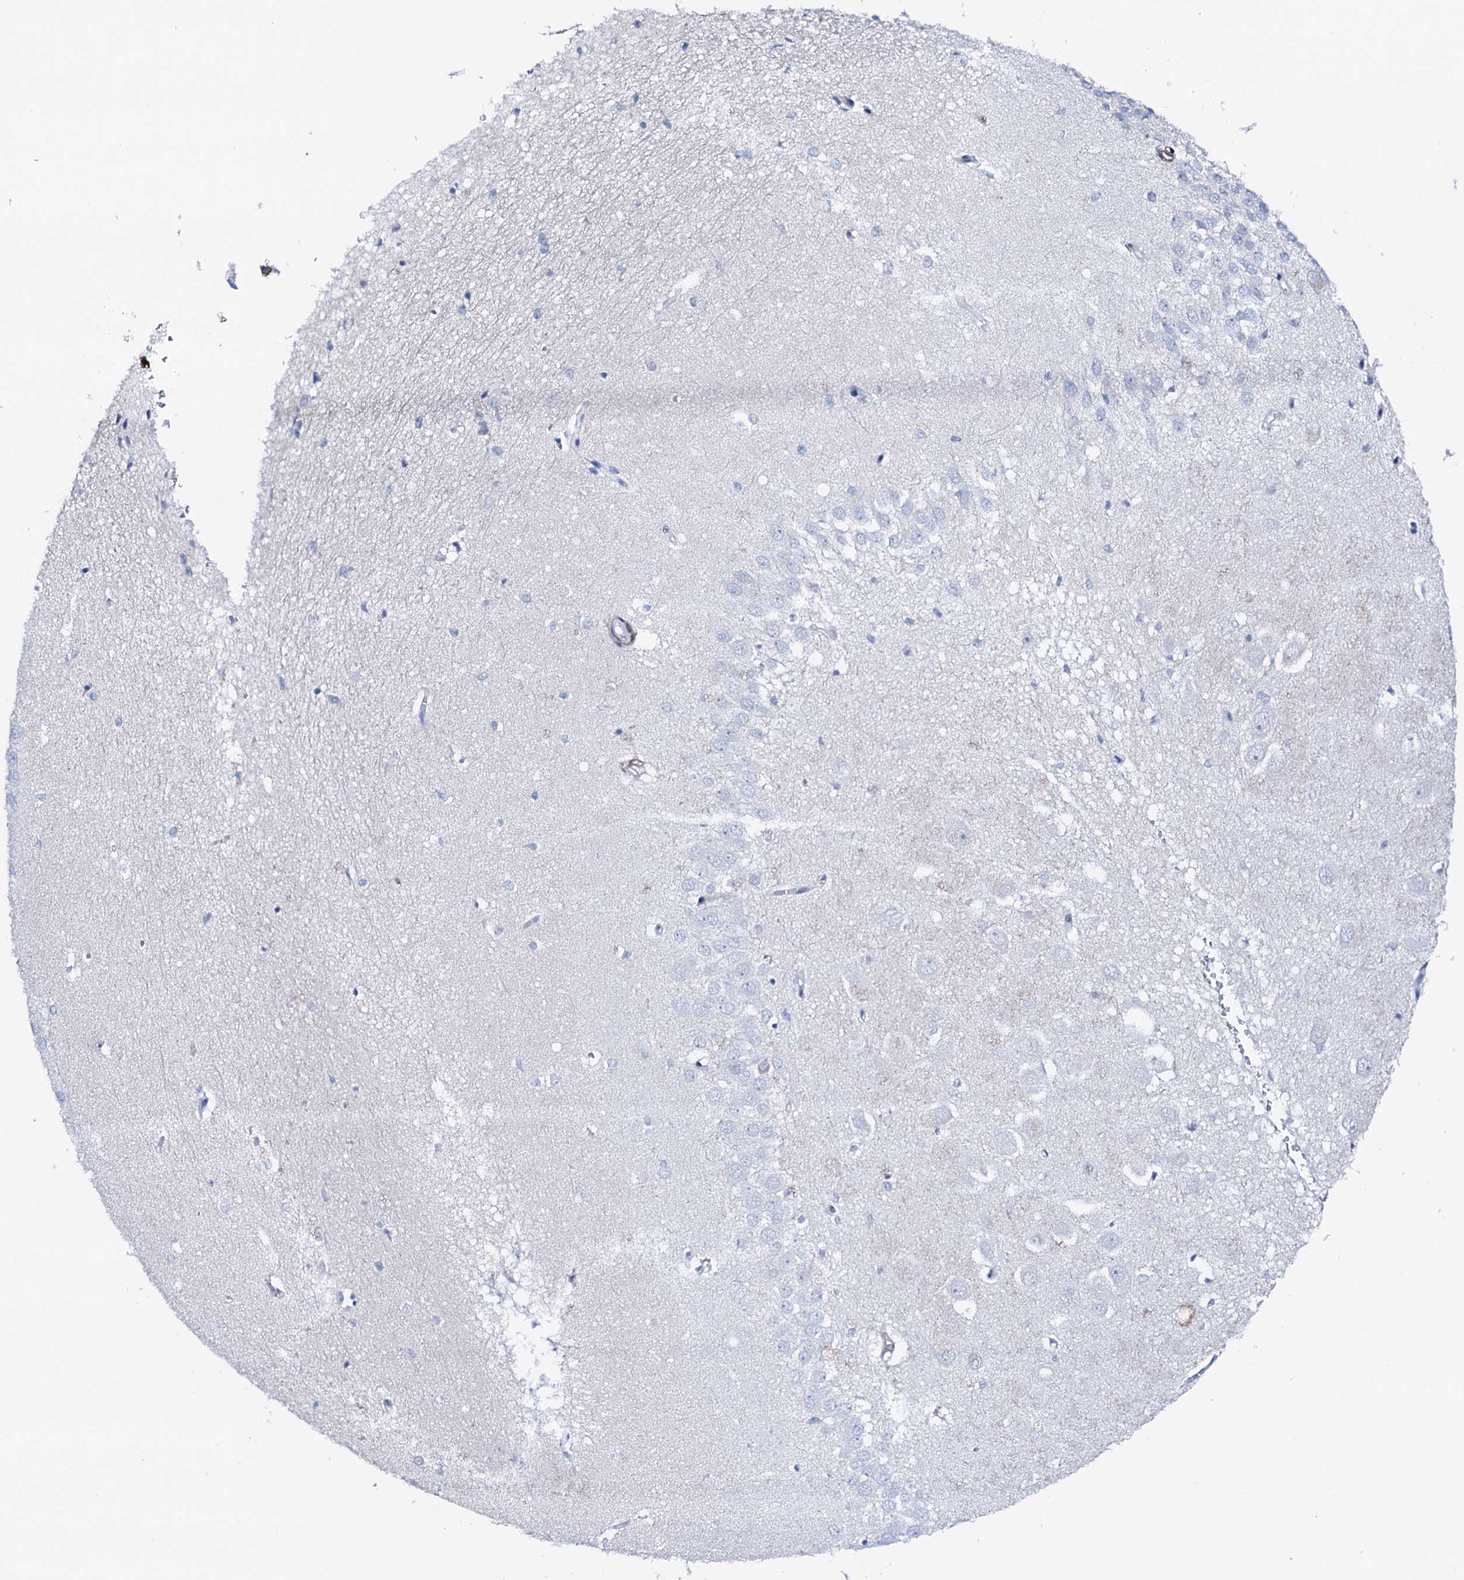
{"staining": {"intensity": "negative", "quantity": "none", "location": "none"}, "tissue": "hippocampus", "cell_type": "Glial cells", "image_type": "normal", "snomed": [{"axis": "morphology", "description": "Normal tissue, NOS"}, {"axis": "topography", "description": "Hippocampus"}], "caption": "The IHC photomicrograph has no significant expression in glial cells of hippocampus. (Immunohistochemistry, brightfield microscopy, high magnification).", "gene": "NRIP2", "patient": {"sex": "female", "age": 64}}